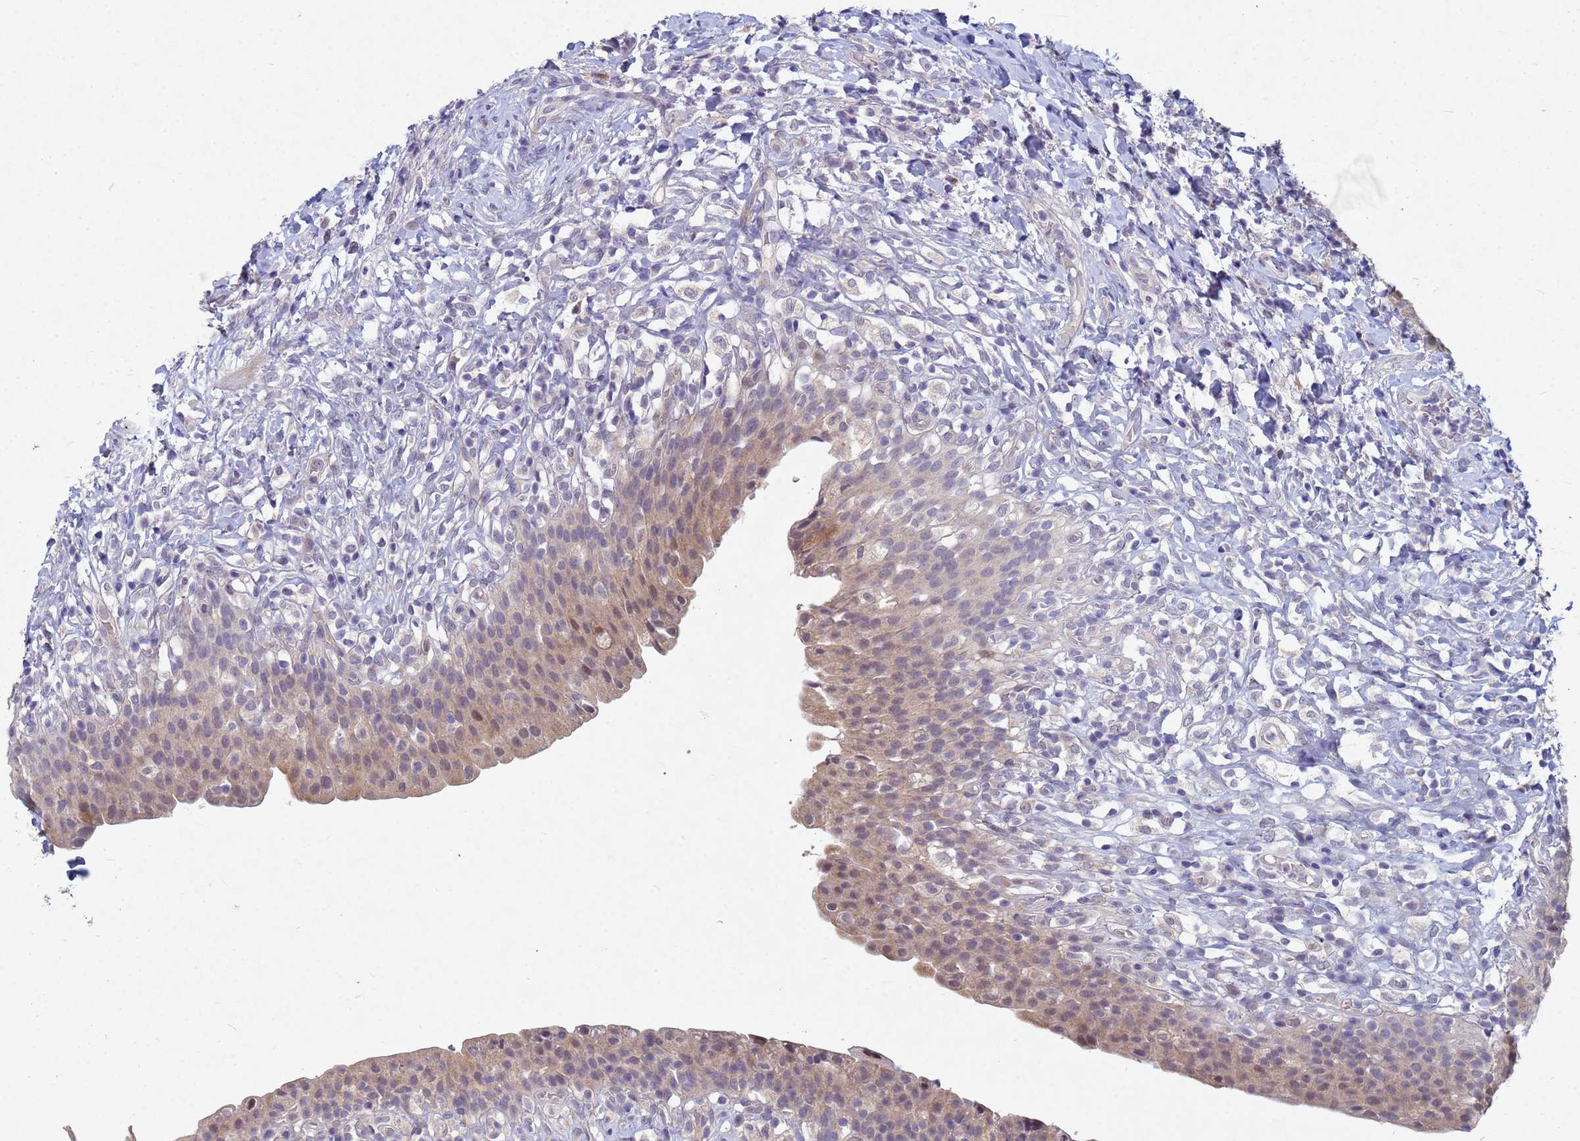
{"staining": {"intensity": "weak", "quantity": "25%-75%", "location": "cytoplasmic/membranous"}, "tissue": "urinary bladder", "cell_type": "Urothelial cells", "image_type": "normal", "snomed": [{"axis": "morphology", "description": "Normal tissue, NOS"}, {"axis": "morphology", "description": "Inflammation, NOS"}, {"axis": "topography", "description": "Urinary bladder"}], "caption": "The immunohistochemical stain labels weak cytoplasmic/membranous expression in urothelial cells of normal urinary bladder.", "gene": "TNPO2", "patient": {"sex": "male", "age": 64}}